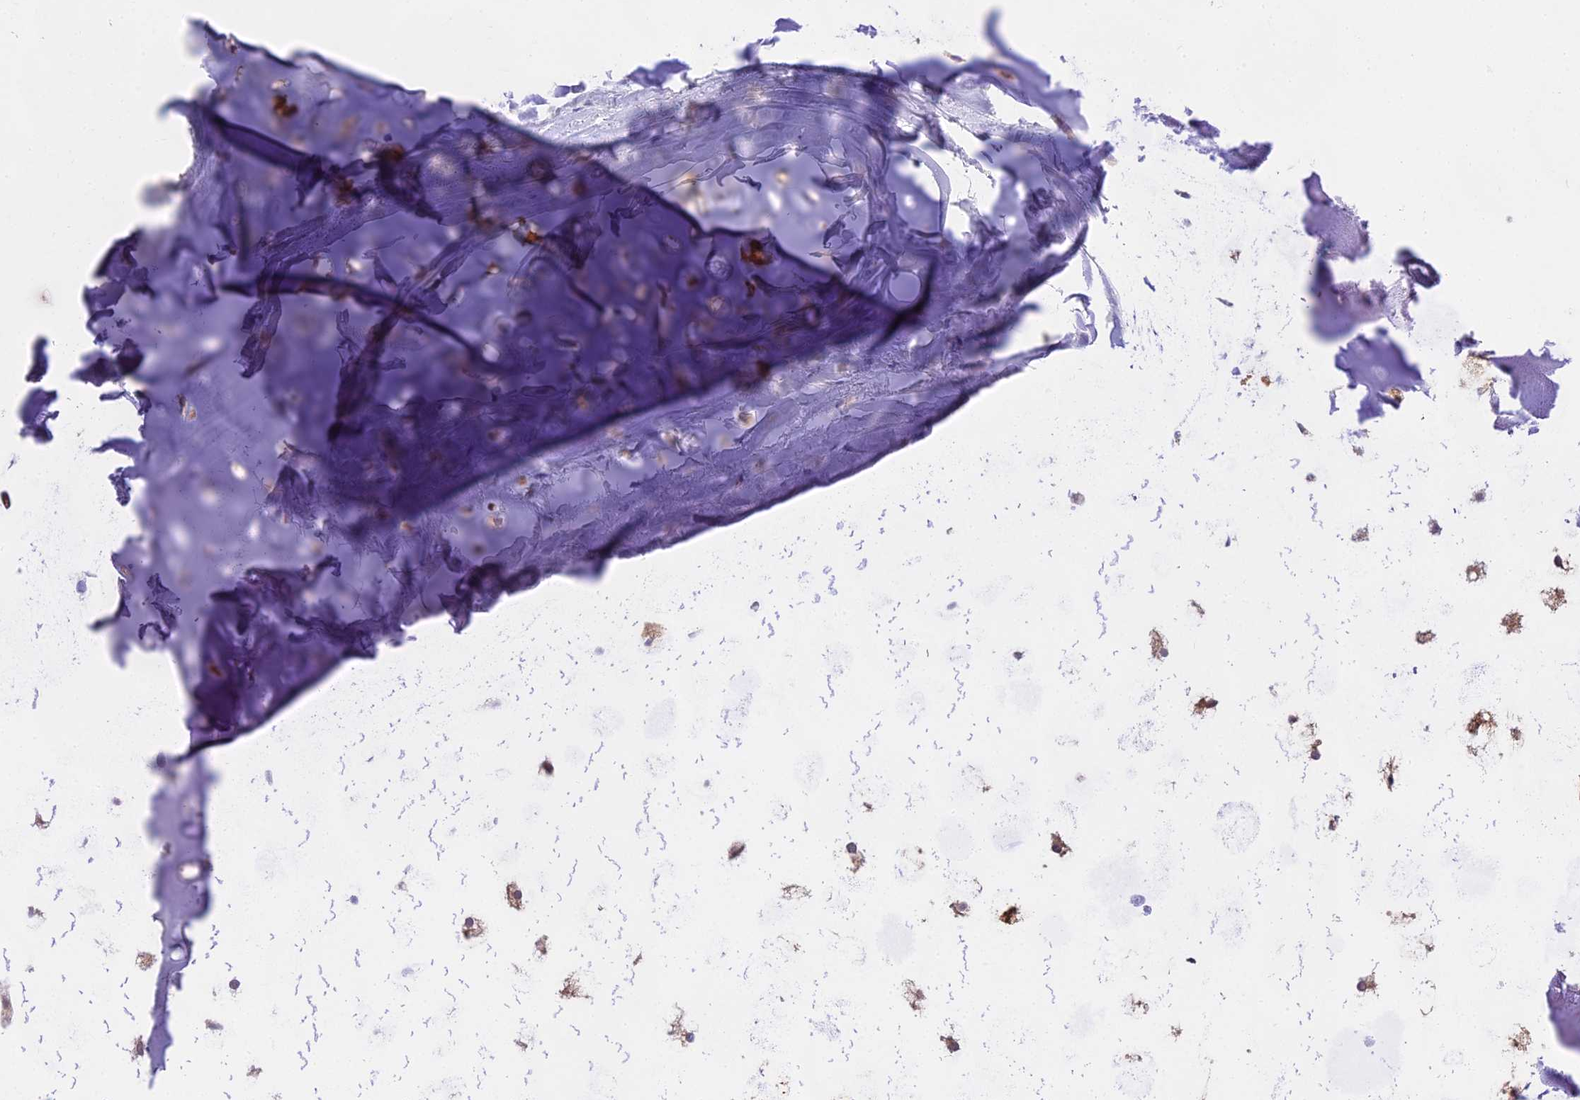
{"staining": {"intensity": "negative", "quantity": "none", "location": "none"}, "tissue": "adipose tissue", "cell_type": "Adipocytes", "image_type": "normal", "snomed": [{"axis": "morphology", "description": "Normal tissue, NOS"}, {"axis": "topography", "description": "Cartilage tissue"}], "caption": "The image demonstrates no staining of adipocytes in benign adipose tissue.", "gene": "MAT2A", "patient": {"sex": "male", "age": 66}}